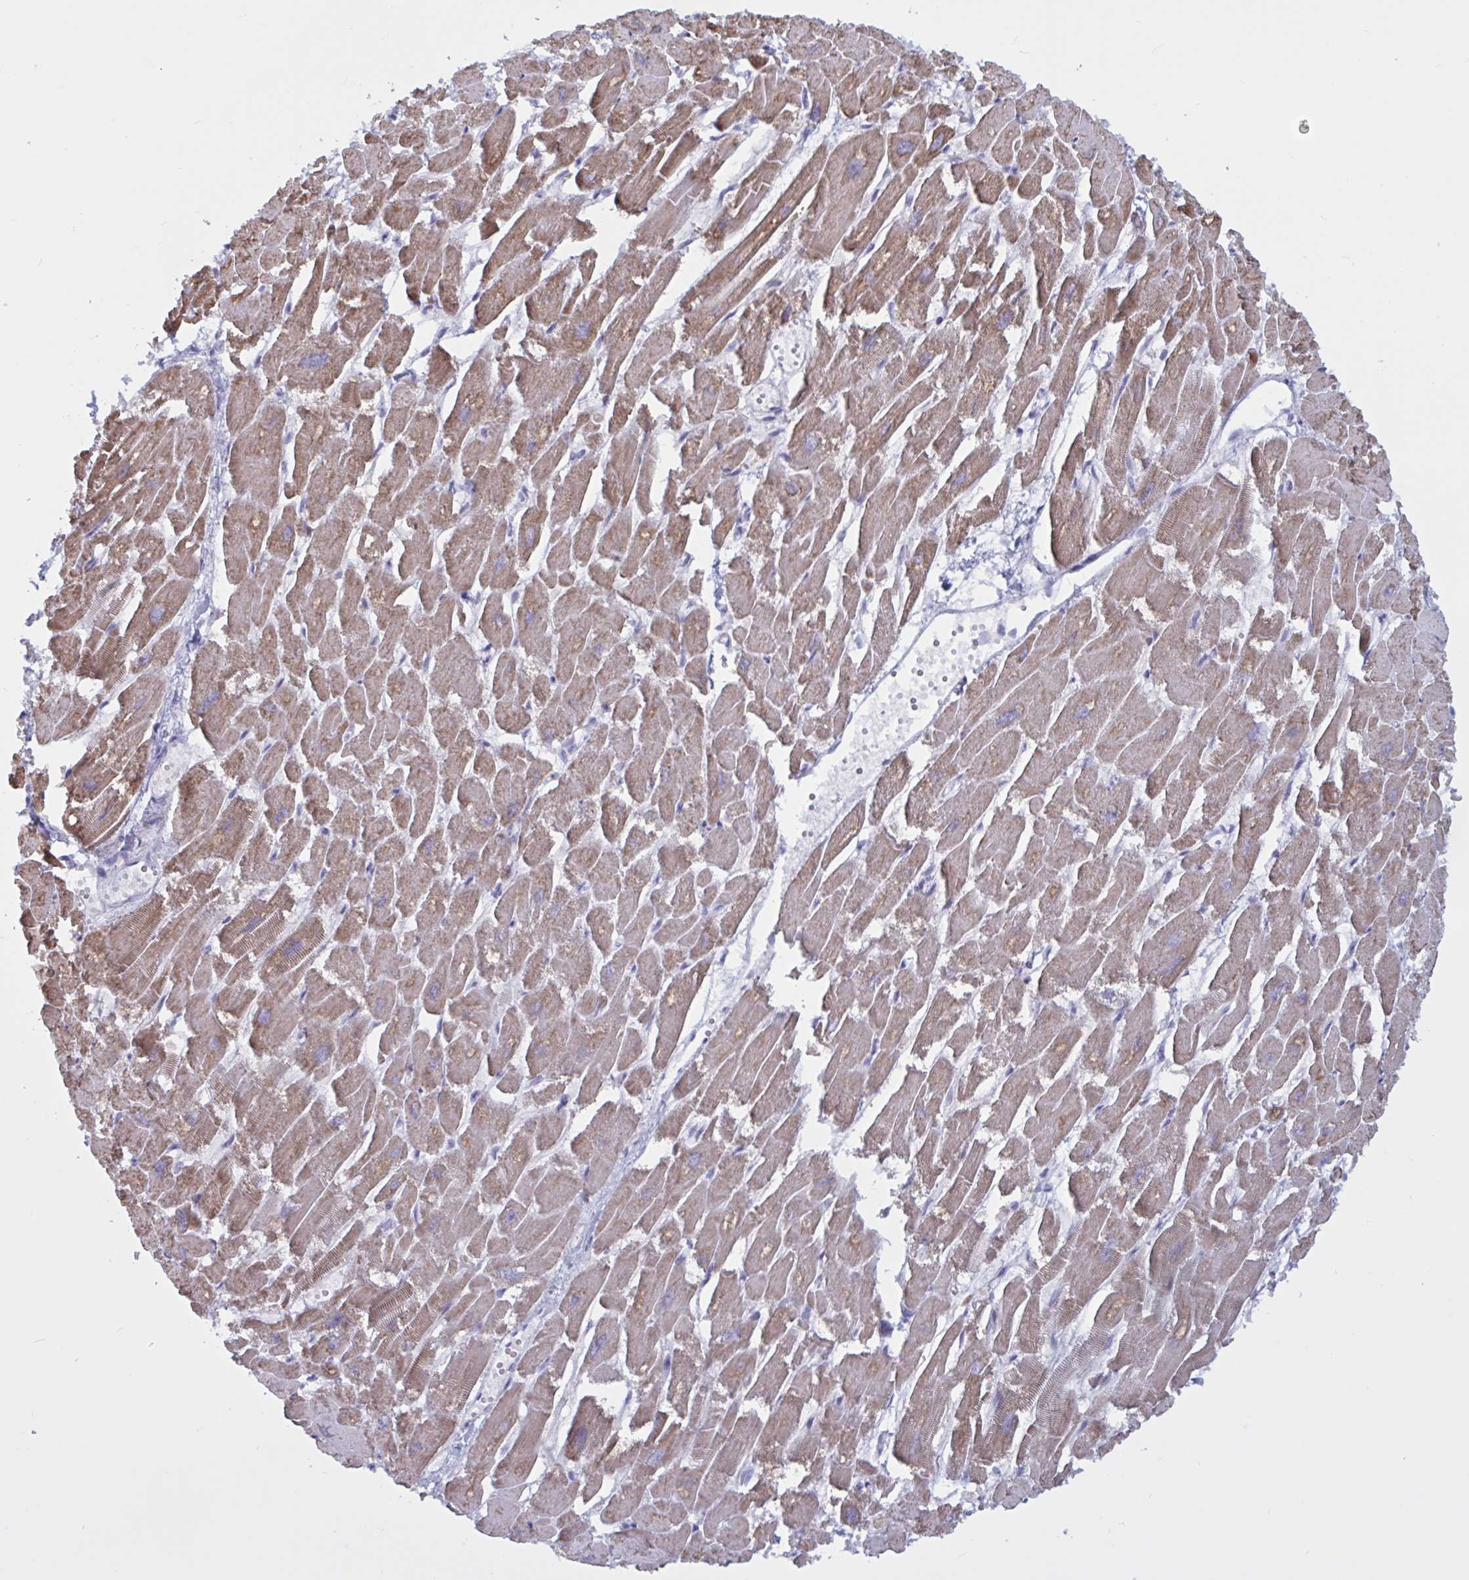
{"staining": {"intensity": "moderate", "quantity": ">75%", "location": "cytoplasmic/membranous"}, "tissue": "heart muscle", "cell_type": "Cardiomyocytes", "image_type": "normal", "snomed": [{"axis": "morphology", "description": "Normal tissue, NOS"}, {"axis": "topography", "description": "Heart"}], "caption": "Immunohistochemical staining of unremarkable human heart muscle reveals medium levels of moderate cytoplasmic/membranous staining in approximately >75% of cardiomyocytes.", "gene": "ATG9A", "patient": {"sex": "male", "age": 54}}